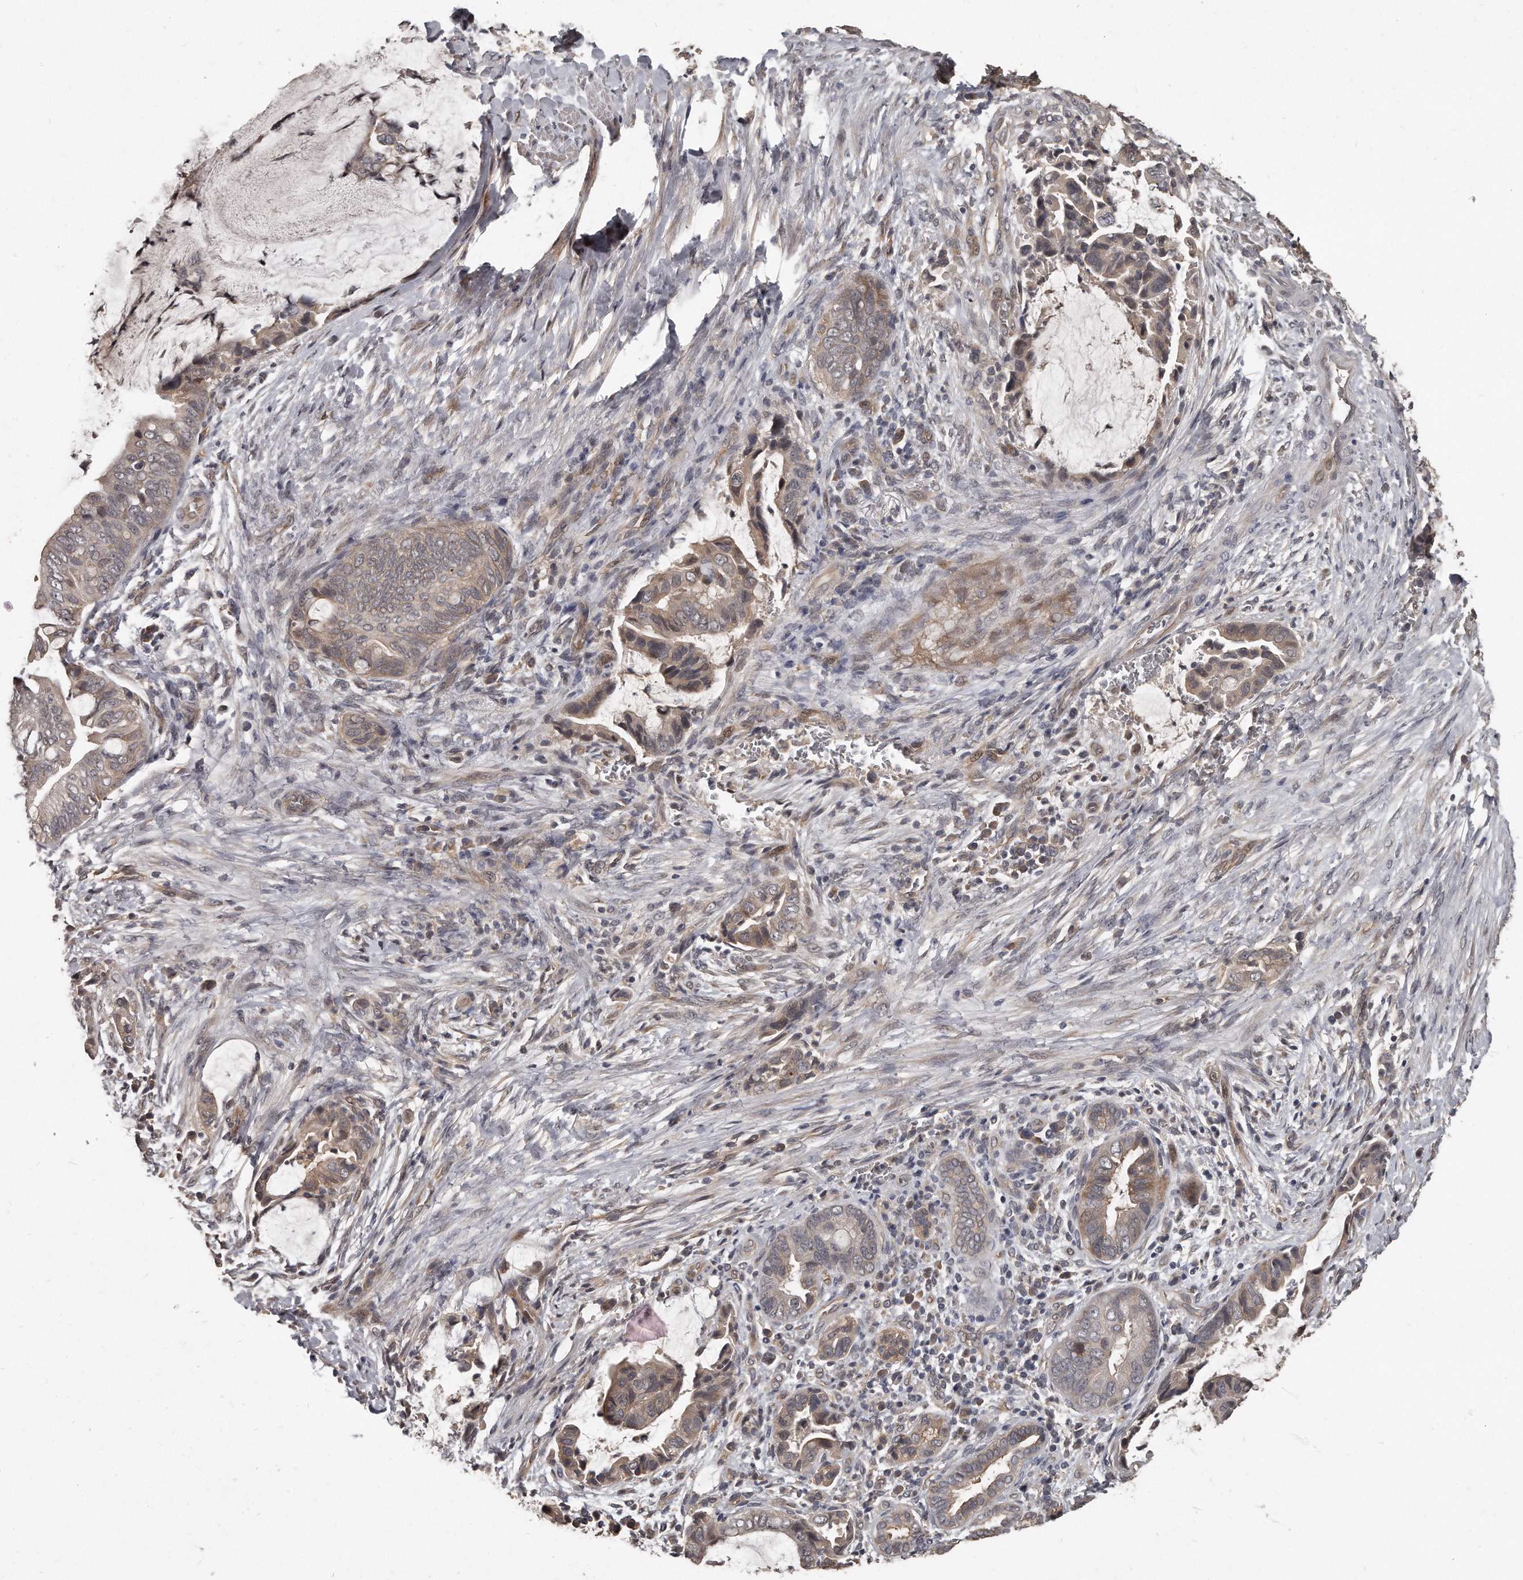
{"staining": {"intensity": "weak", "quantity": "25%-75%", "location": "cytoplasmic/membranous"}, "tissue": "pancreatic cancer", "cell_type": "Tumor cells", "image_type": "cancer", "snomed": [{"axis": "morphology", "description": "Adenocarcinoma, NOS"}, {"axis": "topography", "description": "Pancreas"}], "caption": "The immunohistochemical stain labels weak cytoplasmic/membranous positivity in tumor cells of adenocarcinoma (pancreatic) tissue.", "gene": "GRB10", "patient": {"sex": "male", "age": 75}}